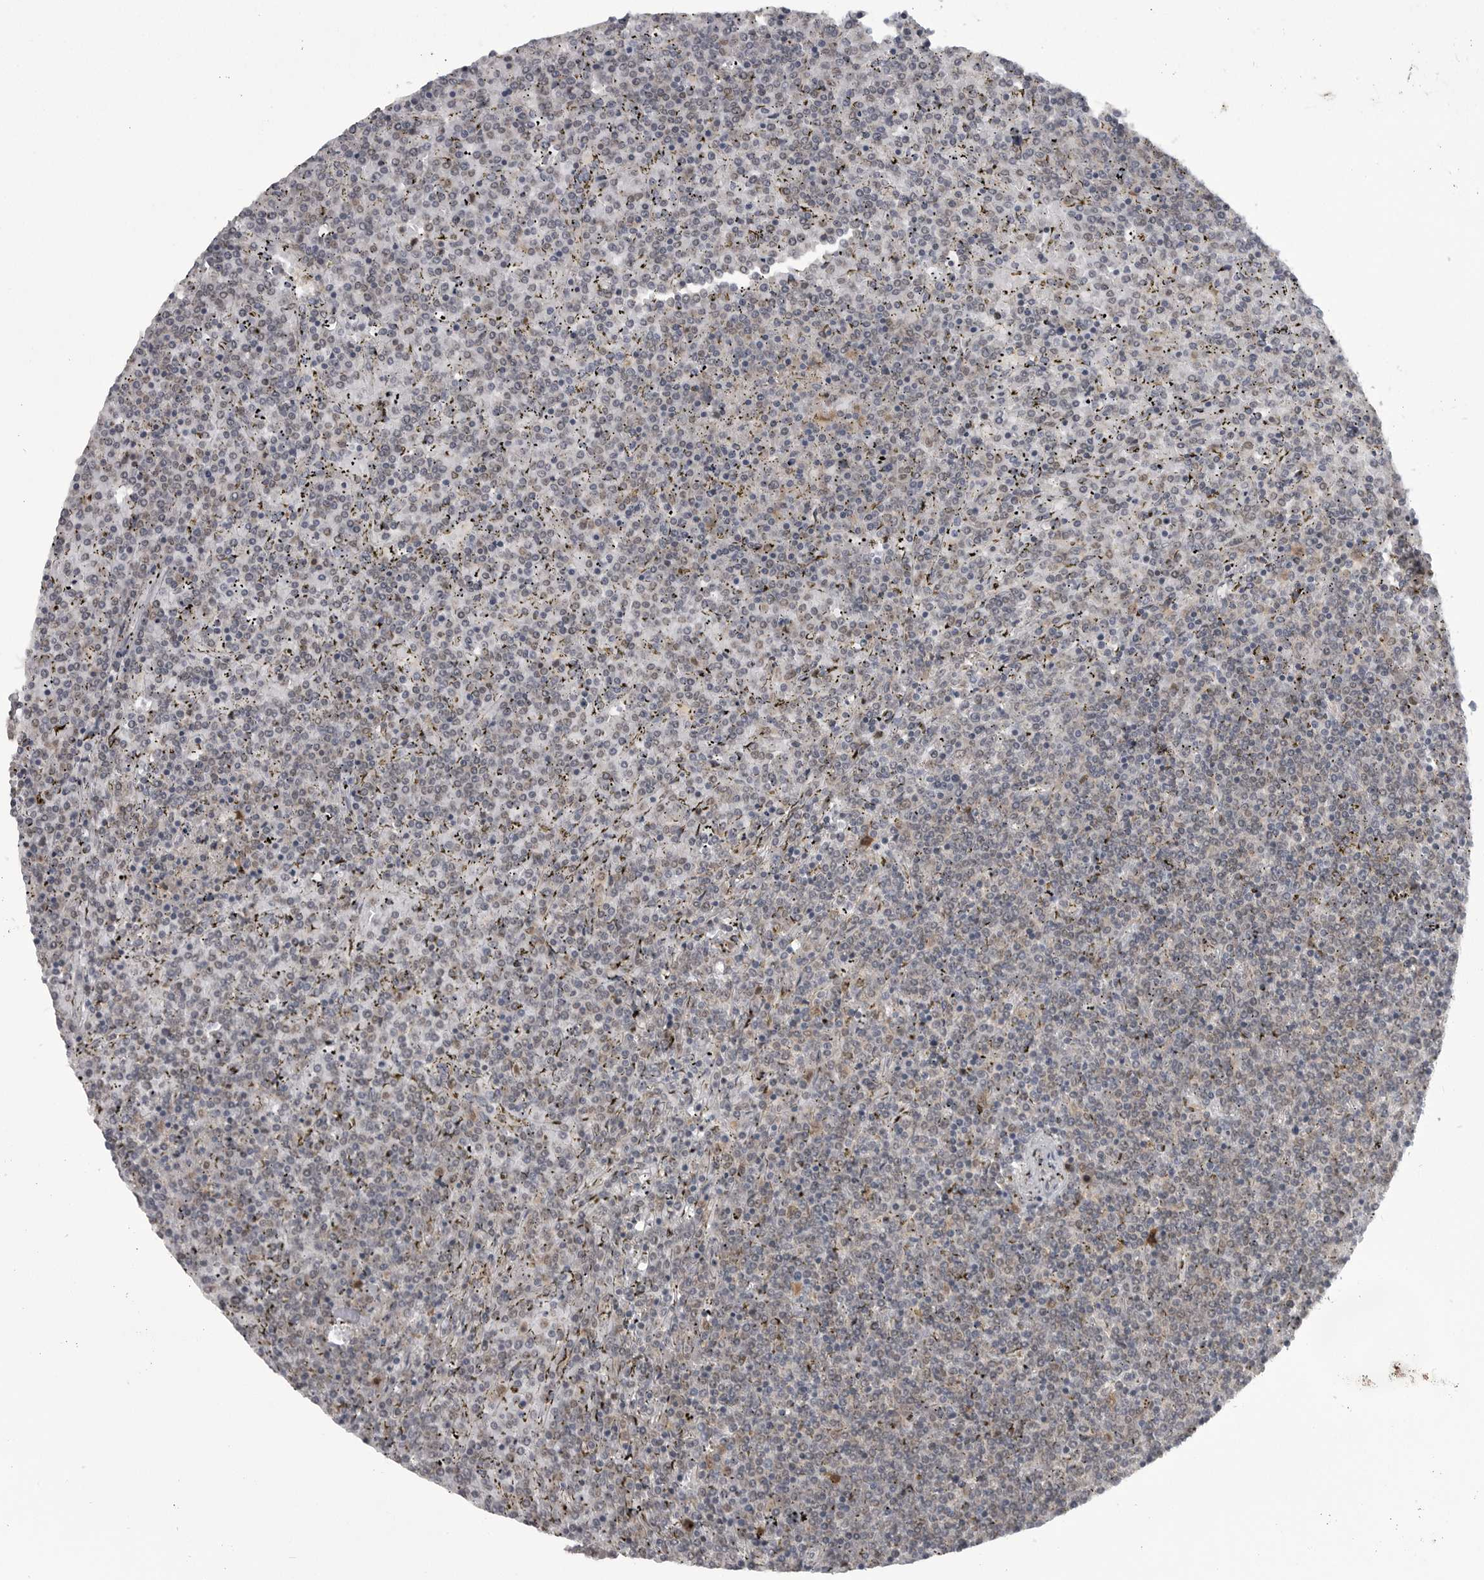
{"staining": {"intensity": "negative", "quantity": "none", "location": "none"}, "tissue": "lymphoma", "cell_type": "Tumor cells", "image_type": "cancer", "snomed": [{"axis": "morphology", "description": "Malignant lymphoma, non-Hodgkin's type, Low grade"}, {"axis": "topography", "description": "Spleen"}], "caption": "Human lymphoma stained for a protein using immunohistochemistry shows no expression in tumor cells.", "gene": "PPP1R9A", "patient": {"sex": "female", "age": 19}}